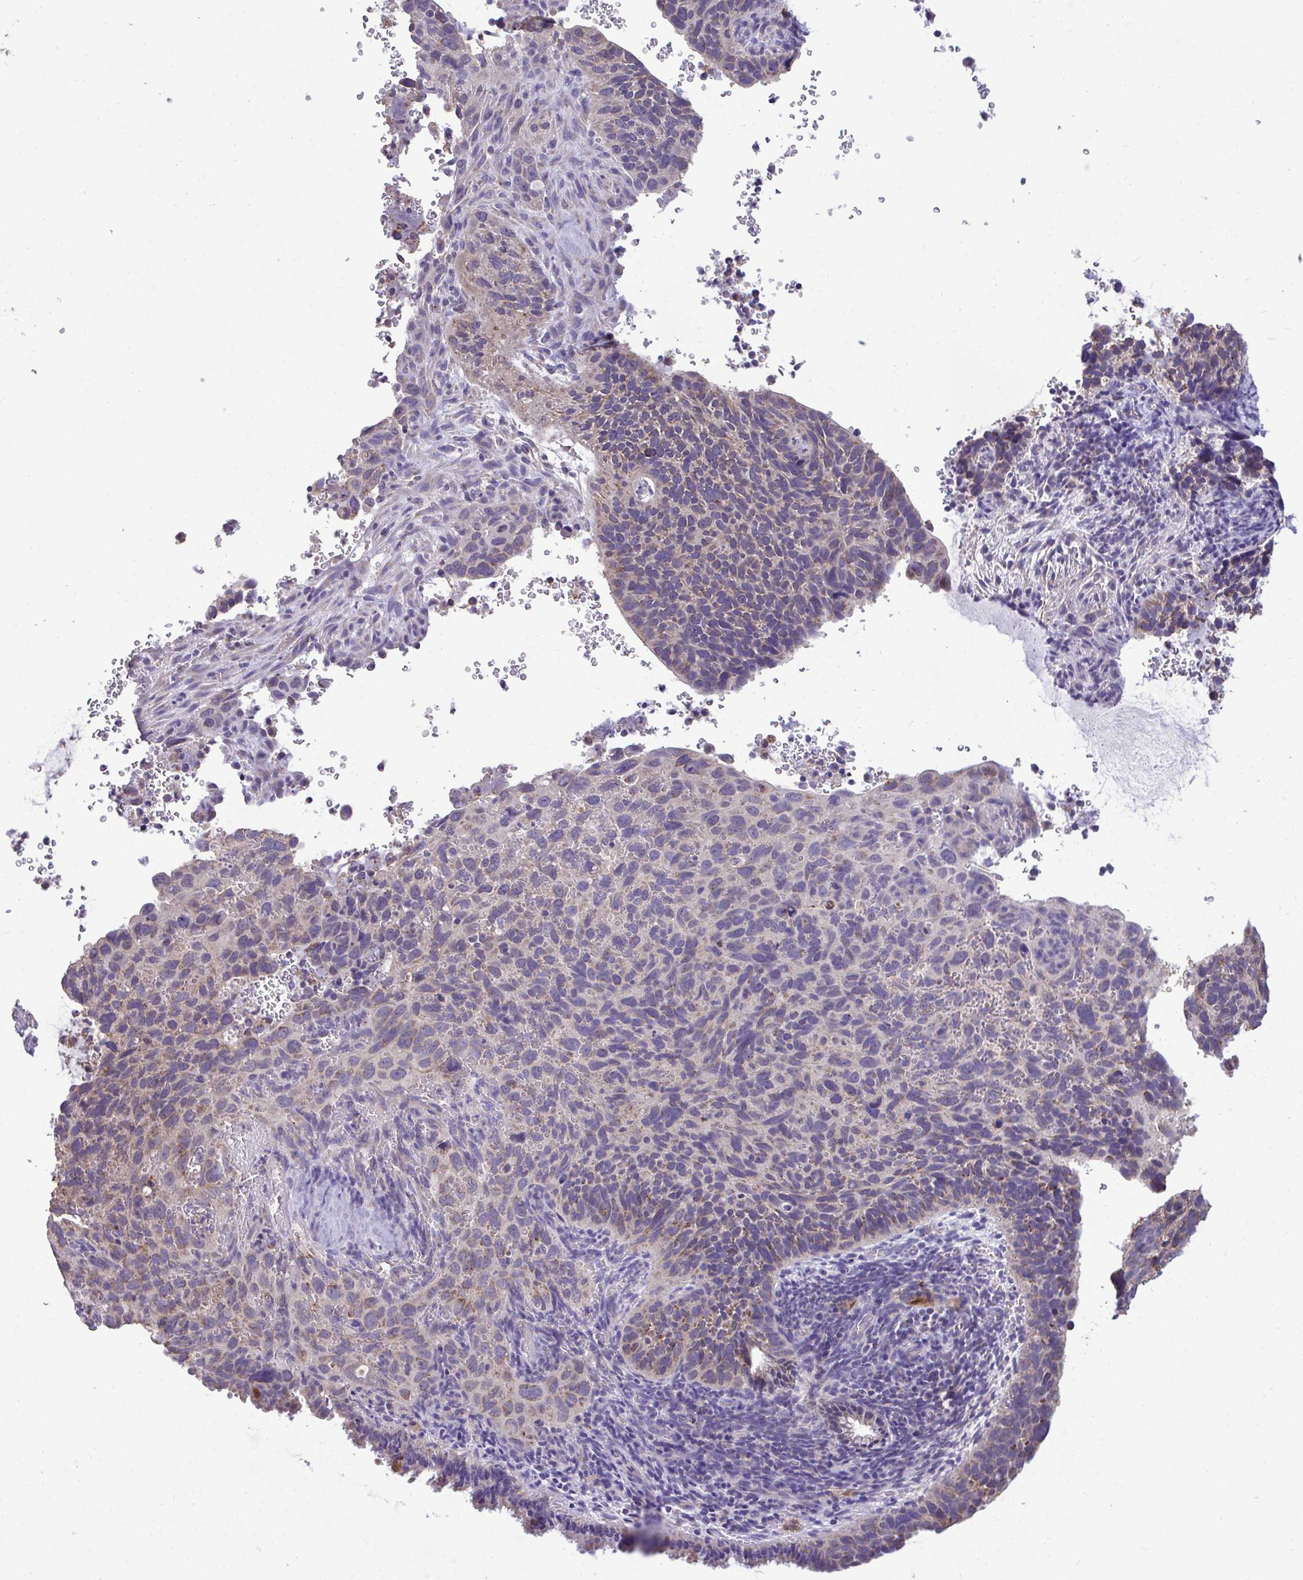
{"staining": {"intensity": "weak", "quantity": "25%-75%", "location": "cytoplasmic/membranous"}, "tissue": "cervical cancer", "cell_type": "Tumor cells", "image_type": "cancer", "snomed": [{"axis": "morphology", "description": "Squamous cell carcinoma, NOS"}, {"axis": "topography", "description": "Cervix"}], "caption": "Human cervical squamous cell carcinoma stained with a brown dye displays weak cytoplasmic/membranous positive positivity in approximately 25%-75% of tumor cells.", "gene": "SARS2", "patient": {"sex": "female", "age": 51}}